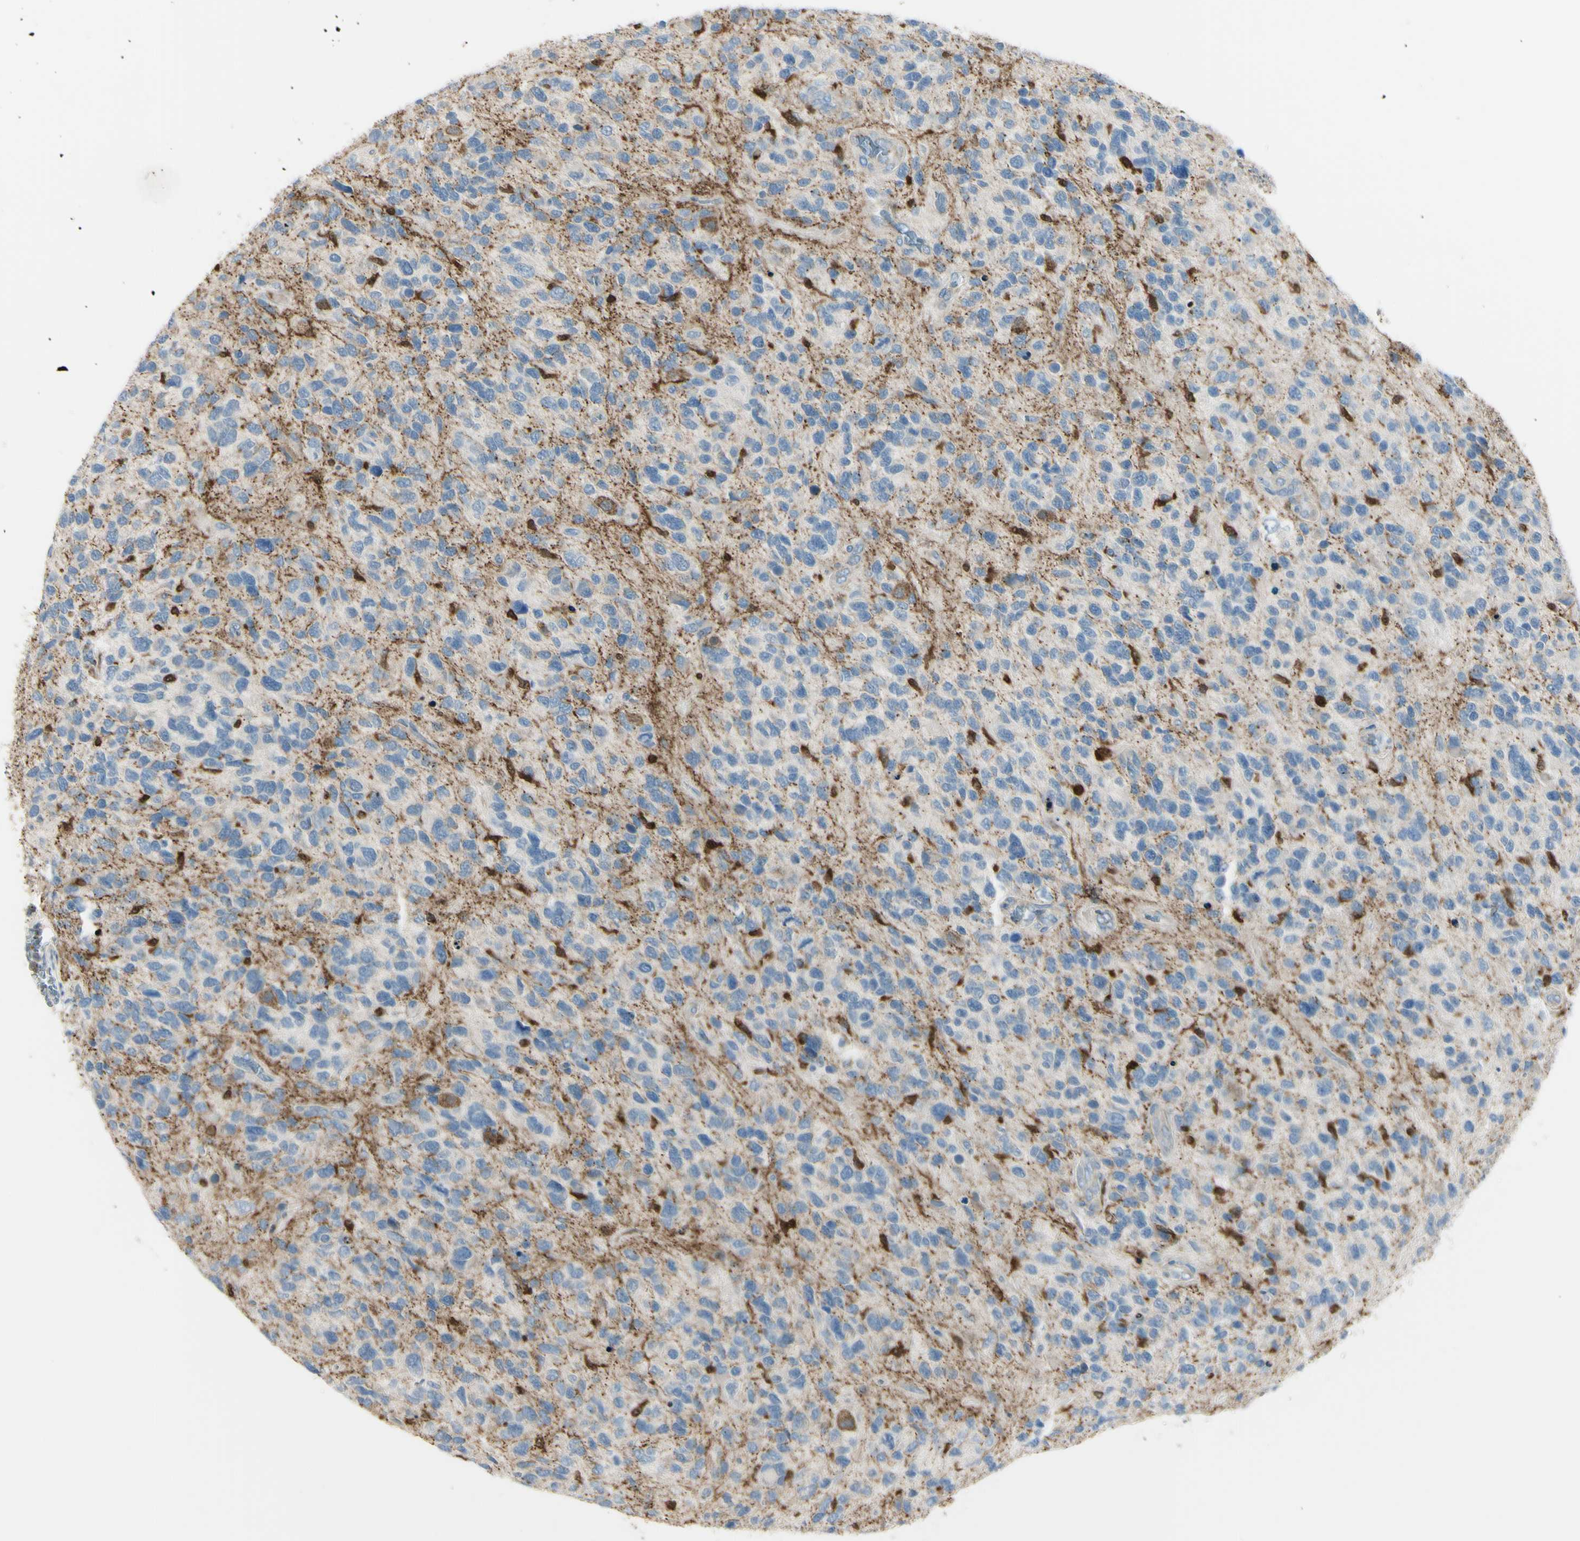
{"staining": {"intensity": "weak", "quantity": ">75%", "location": "cytoplasmic/membranous"}, "tissue": "glioma", "cell_type": "Tumor cells", "image_type": "cancer", "snomed": [{"axis": "morphology", "description": "Glioma, malignant, High grade"}, {"axis": "topography", "description": "Brain"}], "caption": "Glioma stained for a protein (brown) exhibits weak cytoplasmic/membranous positive expression in about >75% of tumor cells.", "gene": "CYRIB", "patient": {"sex": "female", "age": 58}}